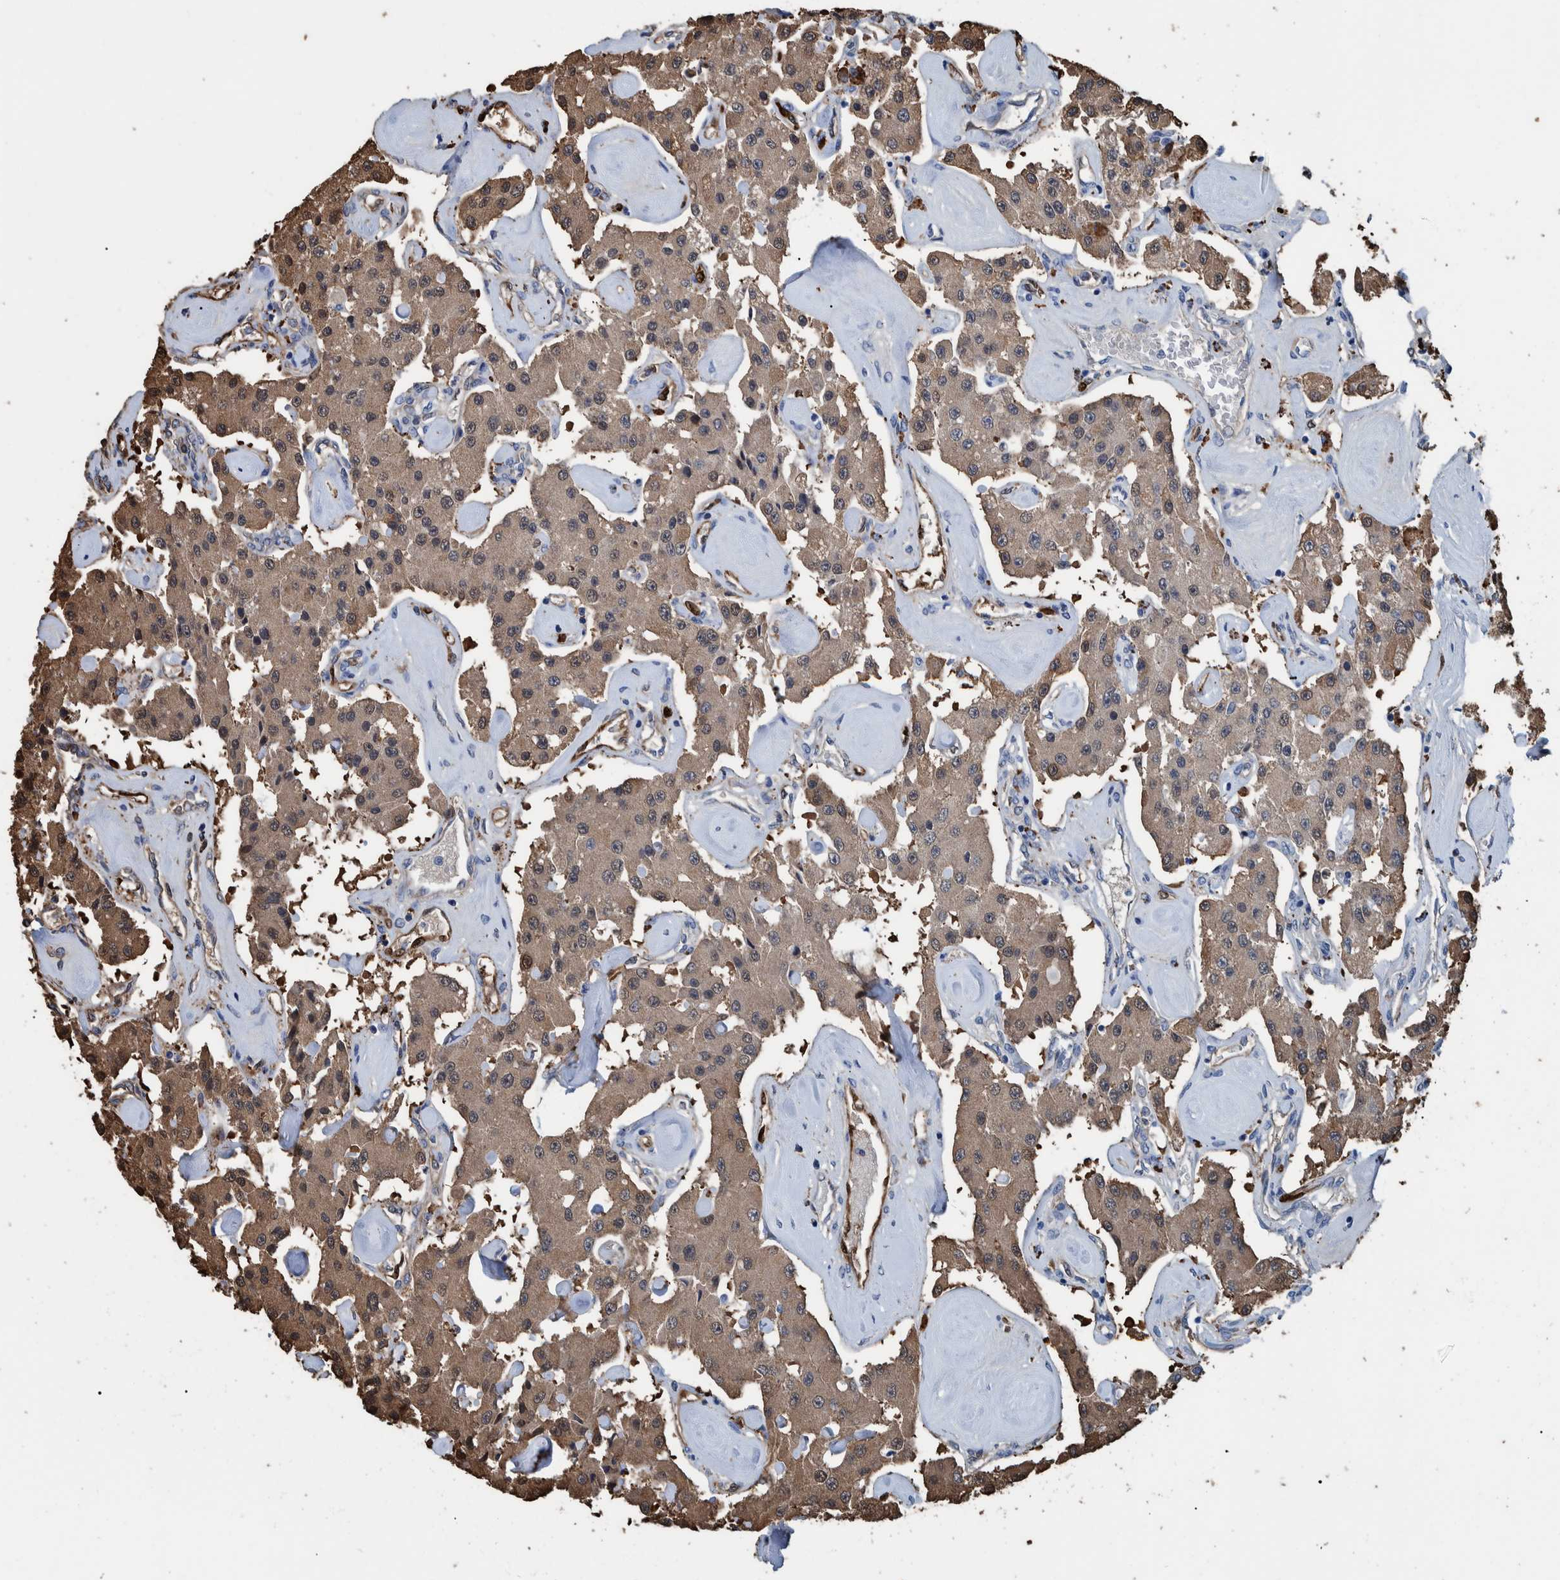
{"staining": {"intensity": "moderate", "quantity": ">75%", "location": "cytoplasmic/membranous"}, "tissue": "carcinoid", "cell_type": "Tumor cells", "image_type": "cancer", "snomed": [{"axis": "morphology", "description": "Carcinoid, malignant, NOS"}, {"axis": "topography", "description": "Pancreas"}], "caption": "IHC of carcinoid exhibits medium levels of moderate cytoplasmic/membranous positivity in about >75% of tumor cells. The protein is shown in brown color, while the nuclei are stained blue.", "gene": "IDO1", "patient": {"sex": "male", "age": 41}}